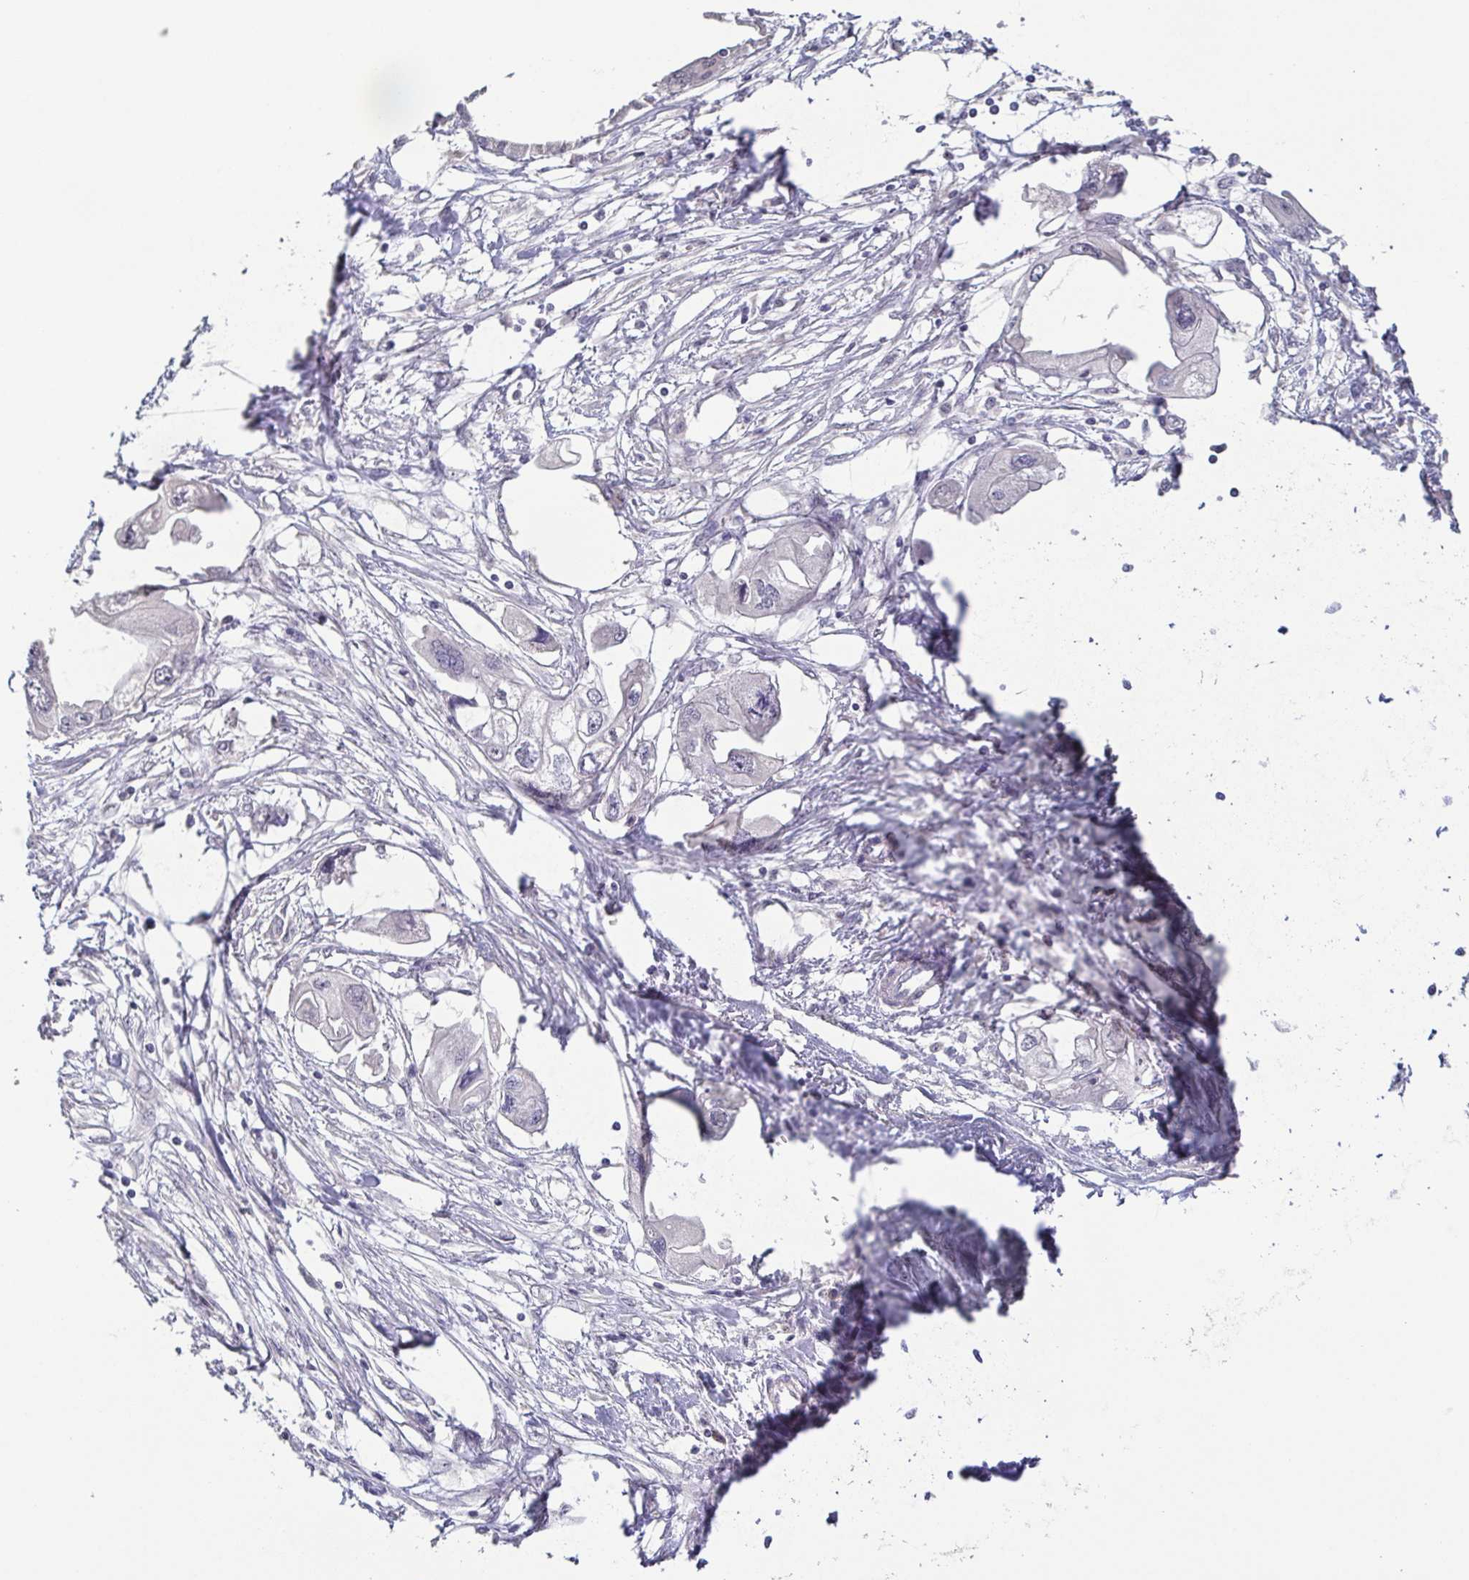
{"staining": {"intensity": "negative", "quantity": "none", "location": "none"}, "tissue": "endometrial cancer", "cell_type": "Tumor cells", "image_type": "cancer", "snomed": [{"axis": "morphology", "description": "Adenocarcinoma, NOS"}, {"axis": "morphology", "description": "Adenocarcinoma, metastatic, NOS"}, {"axis": "topography", "description": "Adipose tissue"}, {"axis": "topography", "description": "Endometrium"}], "caption": "Immunohistochemistry (IHC) of human endometrial cancer displays no staining in tumor cells.", "gene": "NEFH", "patient": {"sex": "female", "age": 67}}